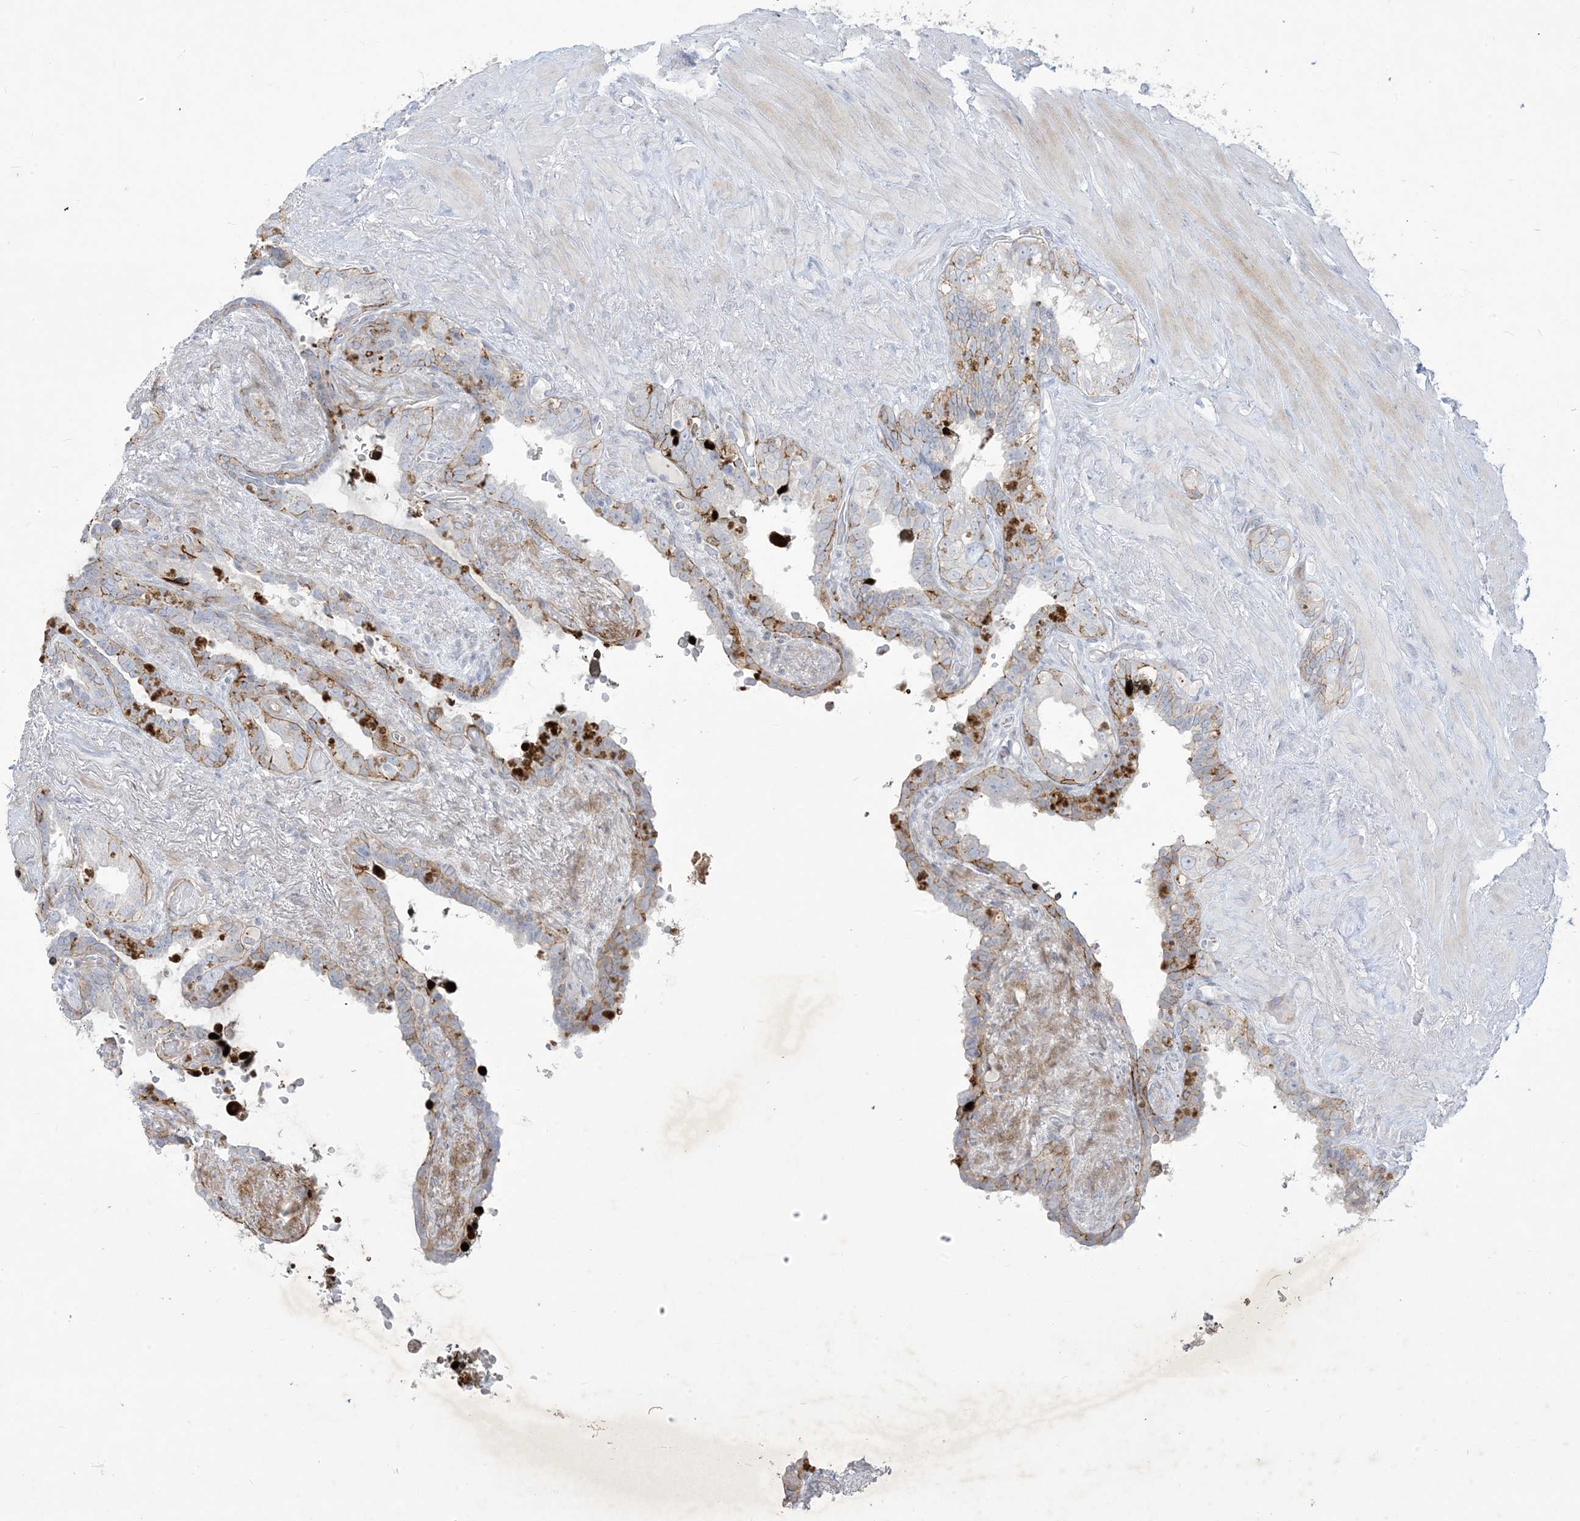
{"staining": {"intensity": "moderate", "quantity": "<25%", "location": "cytoplasmic/membranous"}, "tissue": "seminal vesicle", "cell_type": "Glandular cells", "image_type": "normal", "snomed": [{"axis": "morphology", "description": "Normal tissue, NOS"}, {"axis": "topography", "description": "Seminal veicle"}], "caption": "Protein expression analysis of unremarkable human seminal vesicle reveals moderate cytoplasmic/membranous staining in approximately <25% of glandular cells. (Brightfield microscopy of DAB IHC at high magnification).", "gene": "B3GNT7", "patient": {"sex": "male", "age": 80}}